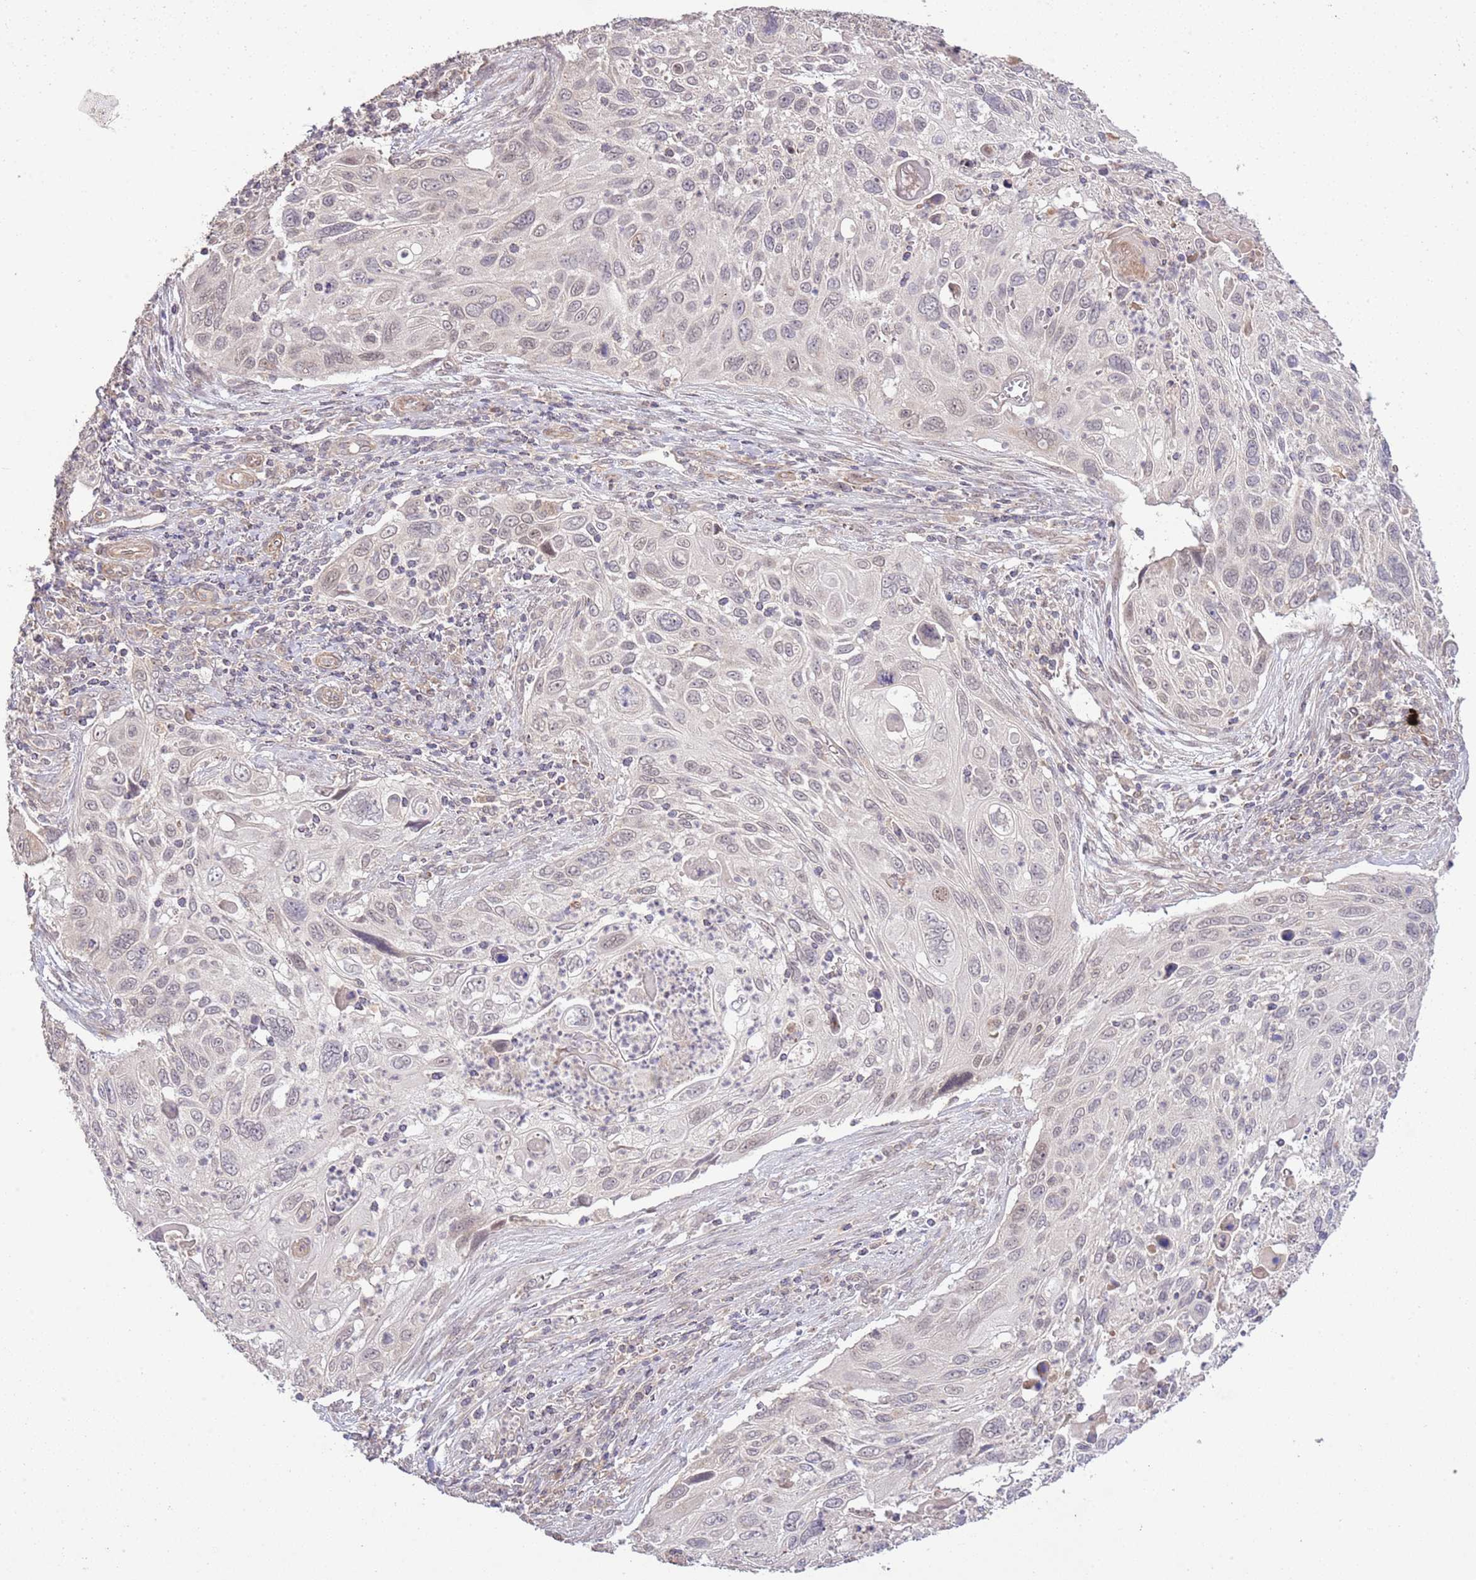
{"staining": {"intensity": "negative", "quantity": "none", "location": "none"}, "tissue": "cervical cancer", "cell_type": "Tumor cells", "image_type": "cancer", "snomed": [{"axis": "morphology", "description": "Squamous cell carcinoma, NOS"}, {"axis": "topography", "description": "Cervix"}], "caption": "Tumor cells are negative for brown protein staining in cervical cancer.", "gene": "IVD", "patient": {"sex": "female", "age": 70}}